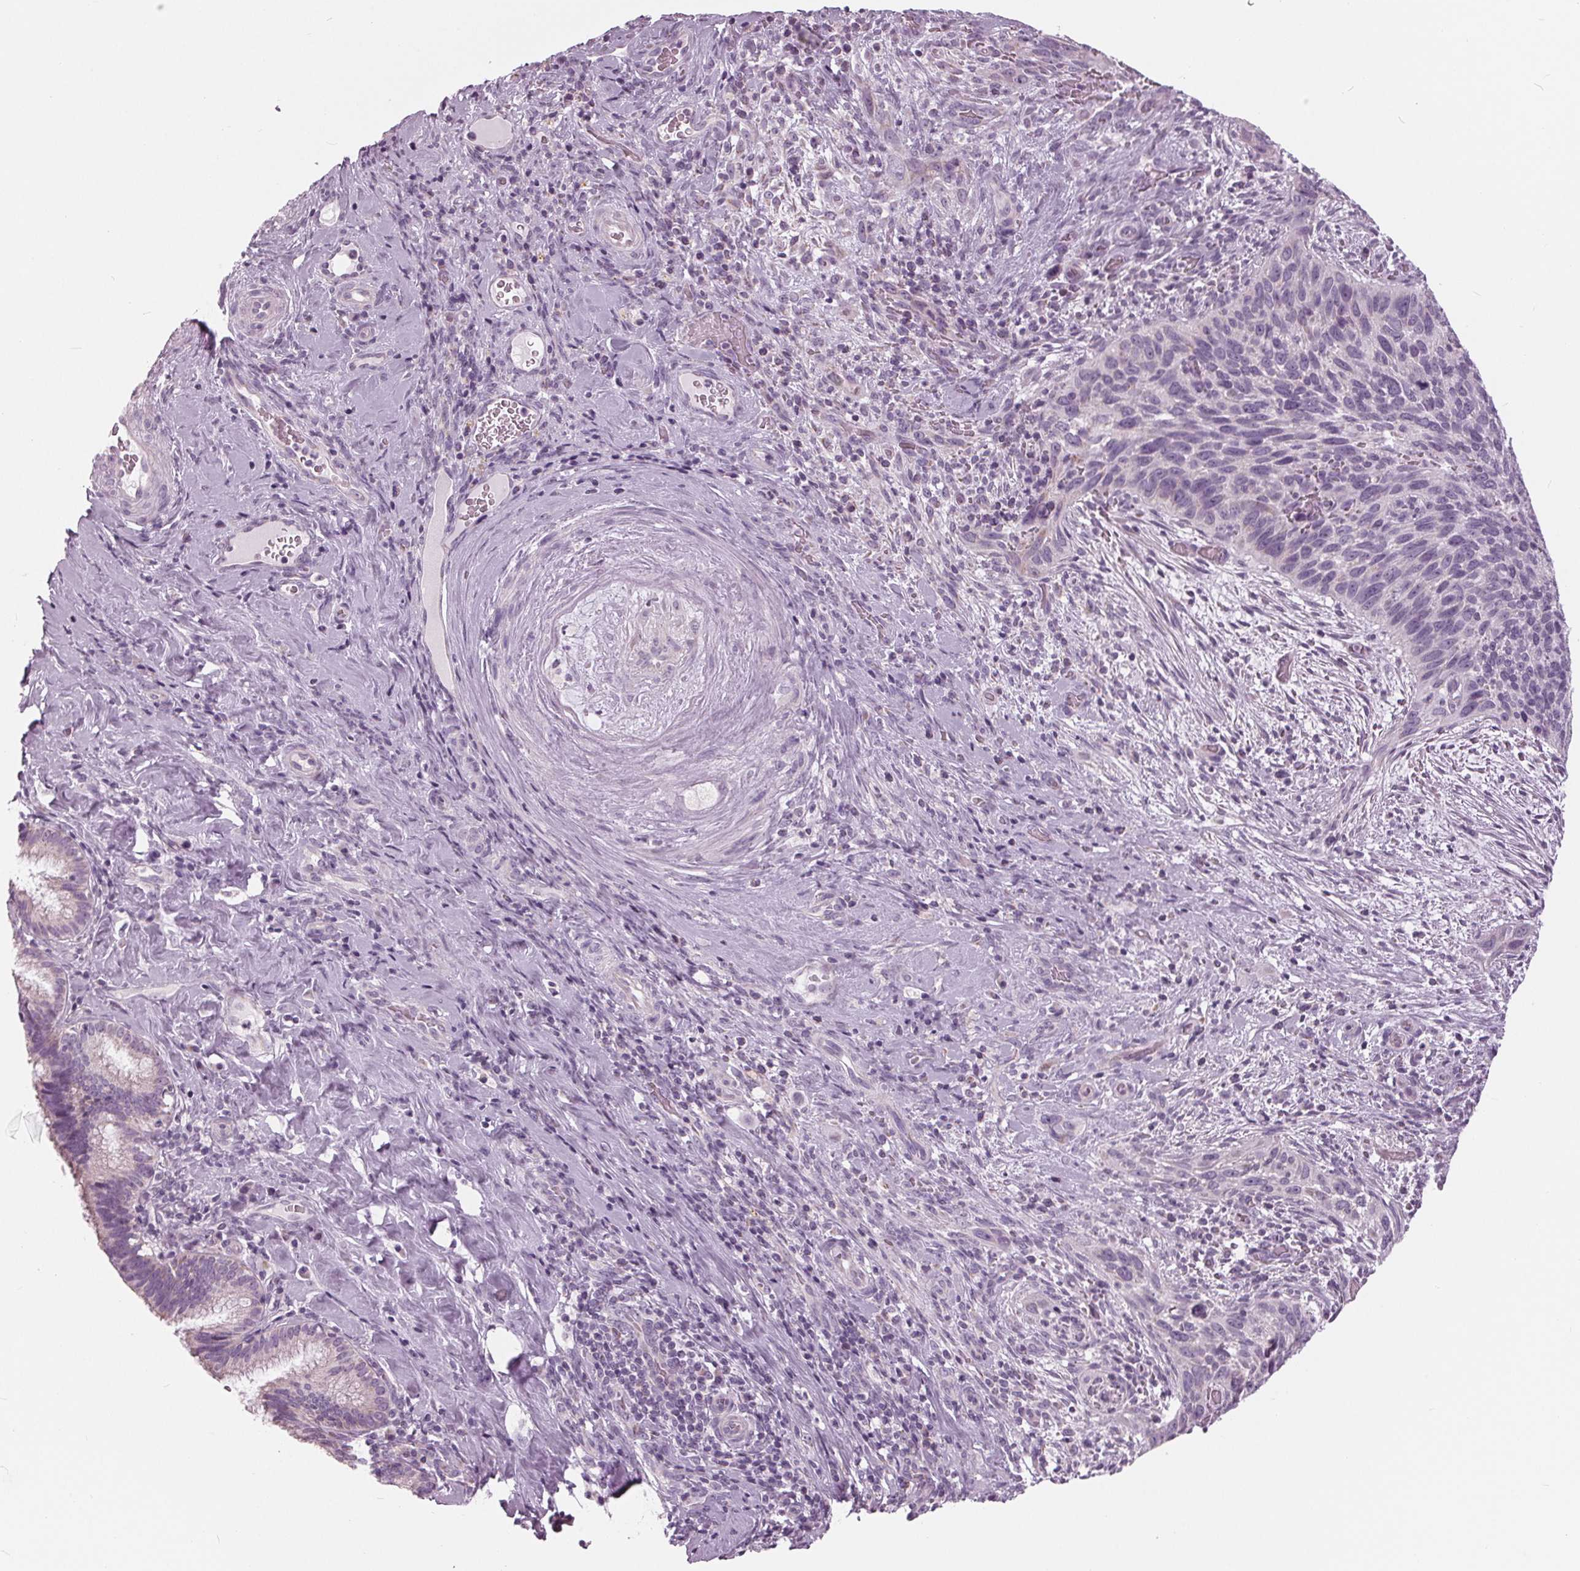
{"staining": {"intensity": "negative", "quantity": "none", "location": "none"}, "tissue": "cervical cancer", "cell_type": "Tumor cells", "image_type": "cancer", "snomed": [{"axis": "morphology", "description": "Squamous cell carcinoma, NOS"}, {"axis": "topography", "description": "Cervix"}], "caption": "This is a image of immunohistochemistry (IHC) staining of squamous cell carcinoma (cervical), which shows no staining in tumor cells. (DAB IHC visualized using brightfield microscopy, high magnification).", "gene": "SAMD4A", "patient": {"sex": "female", "age": 51}}